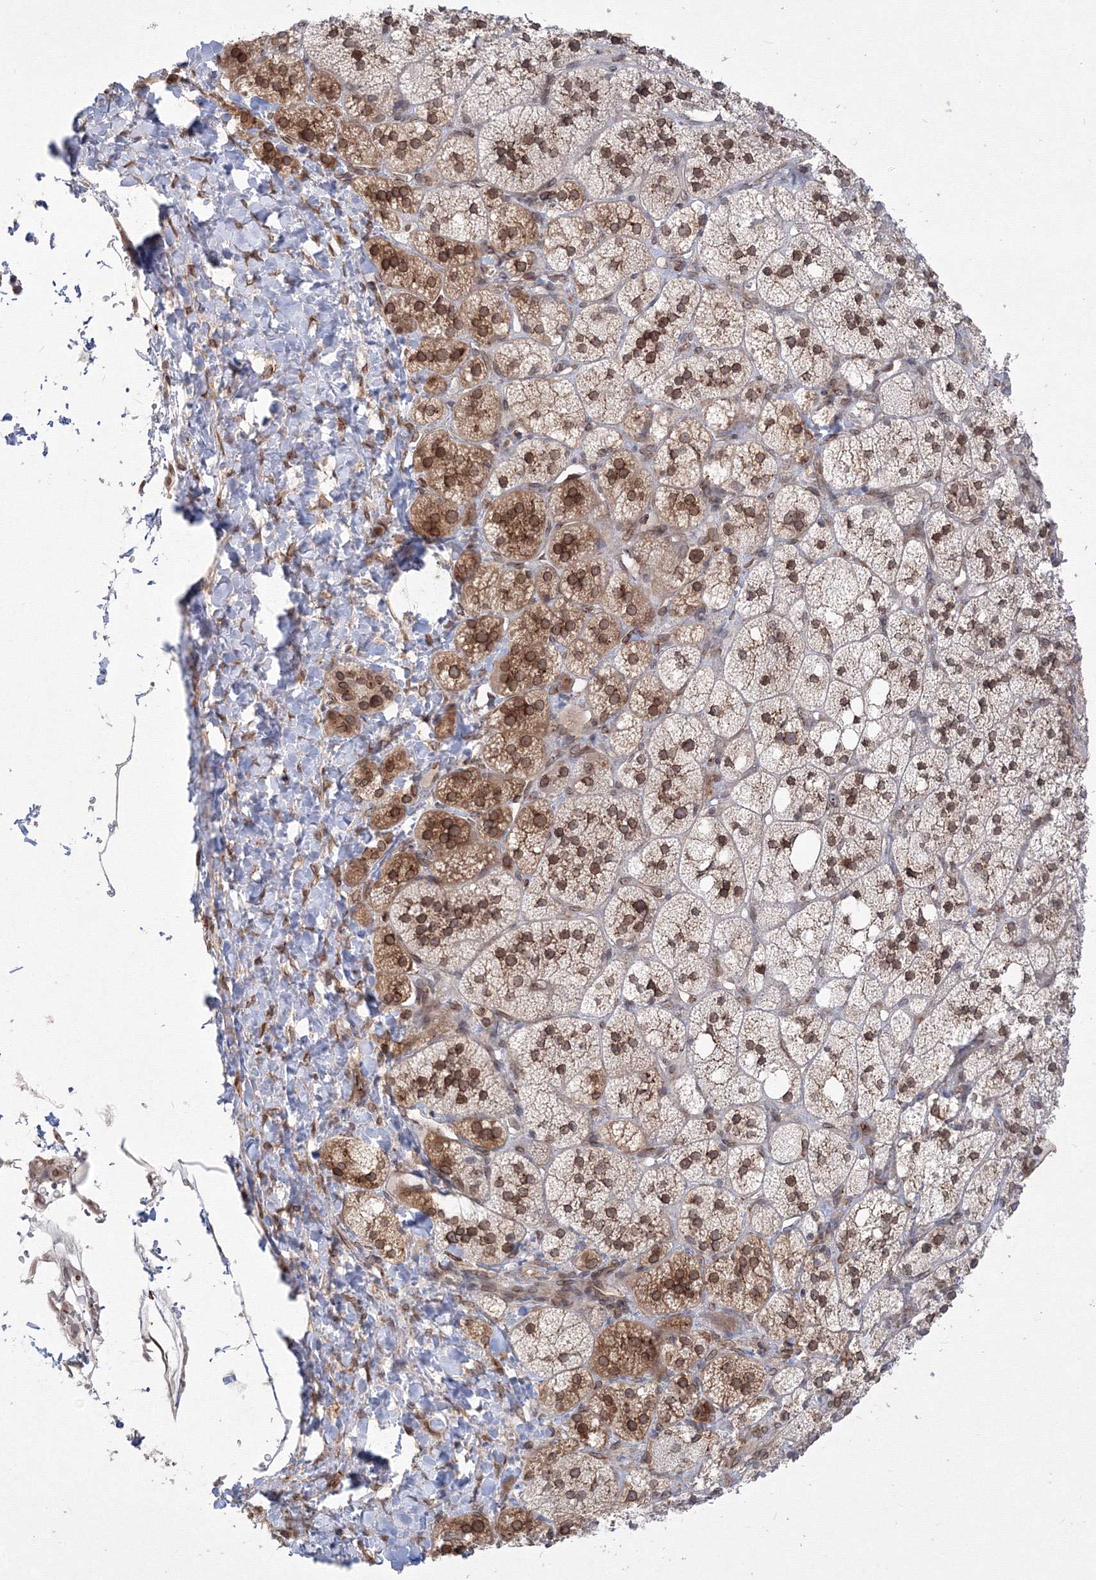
{"staining": {"intensity": "moderate", "quantity": ">75%", "location": "cytoplasmic/membranous,nuclear"}, "tissue": "adrenal gland", "cell_type": "Glandular cells", "image_type": "normal", "snomed": [{"axis": "morphology", "description": "Normal tissue, NOS"}, {"axis": "topography", "description": "Adrenal gland"}], "caption": "DAB (3,3'-diaminobenzidine) immunohistochemical staining of normal human adrenal gland reveals moderate cytoplasmic/membranous,nuclear protein staining in about >75% of glandular cells.", "gene": "DNAJB2", "patient": {"sex": "male", "age": 61}}